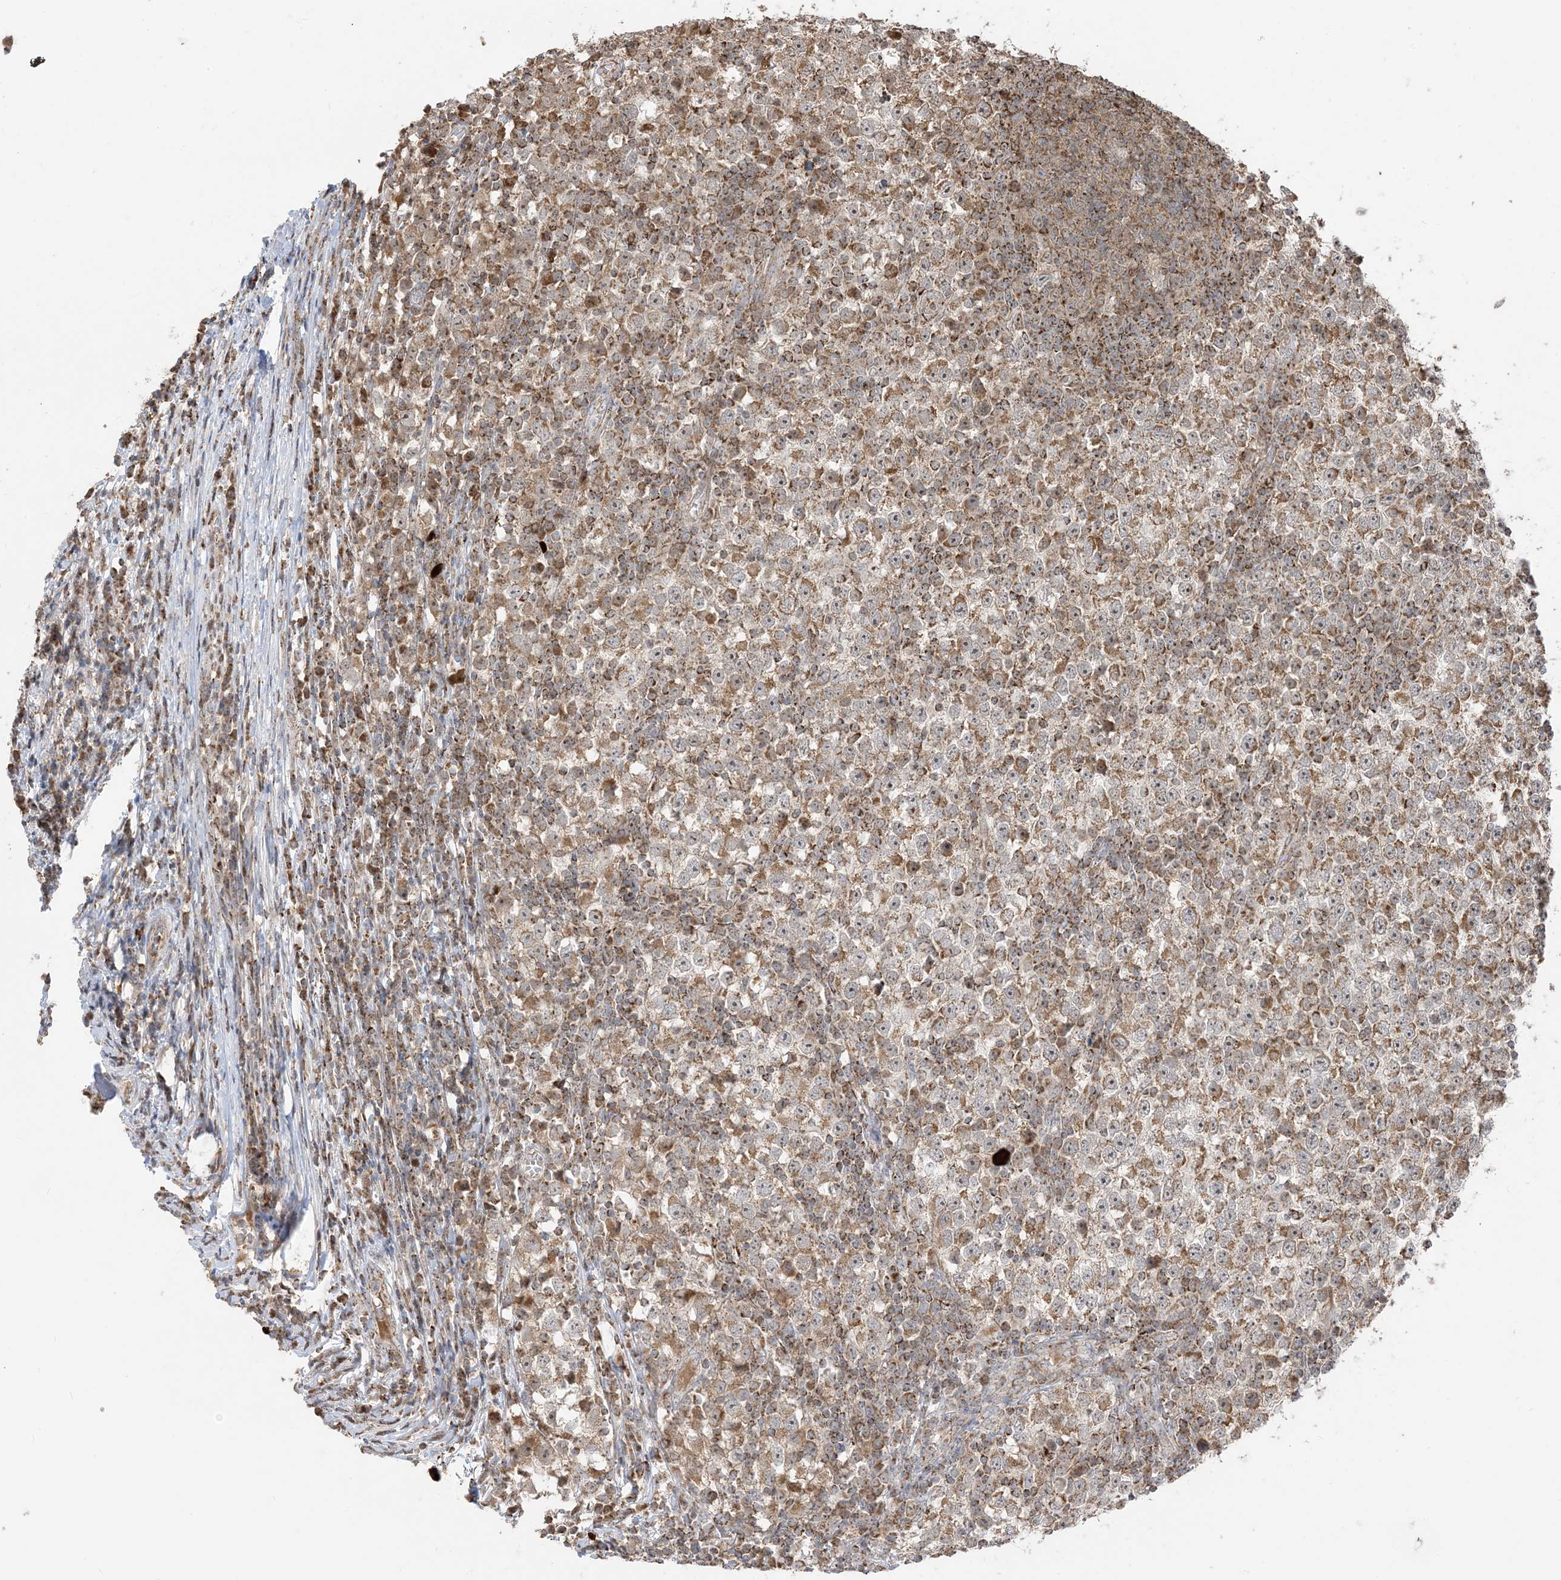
{"staining": {"intensity": "moderate", "quantity": ">75%", "location": "cytoplasmic/membranous"}, "tissue": "testis cancer", "cell_type": "Tumor cells", "image_type": "cancer", "snomed": [{"axis": "morphology", "description": "Seminoma, NOS"}, {"axis": "topography", "description": "Testis"}], "caption": "Immunohistochemistry (DAB) staining of testis cancer demonstrates moderate cytoplasmic/membranous protein staining in about >75% of tumor cells.", "gene": "MAPKBP1", "patient": {"sex": "male", "age": 65}}